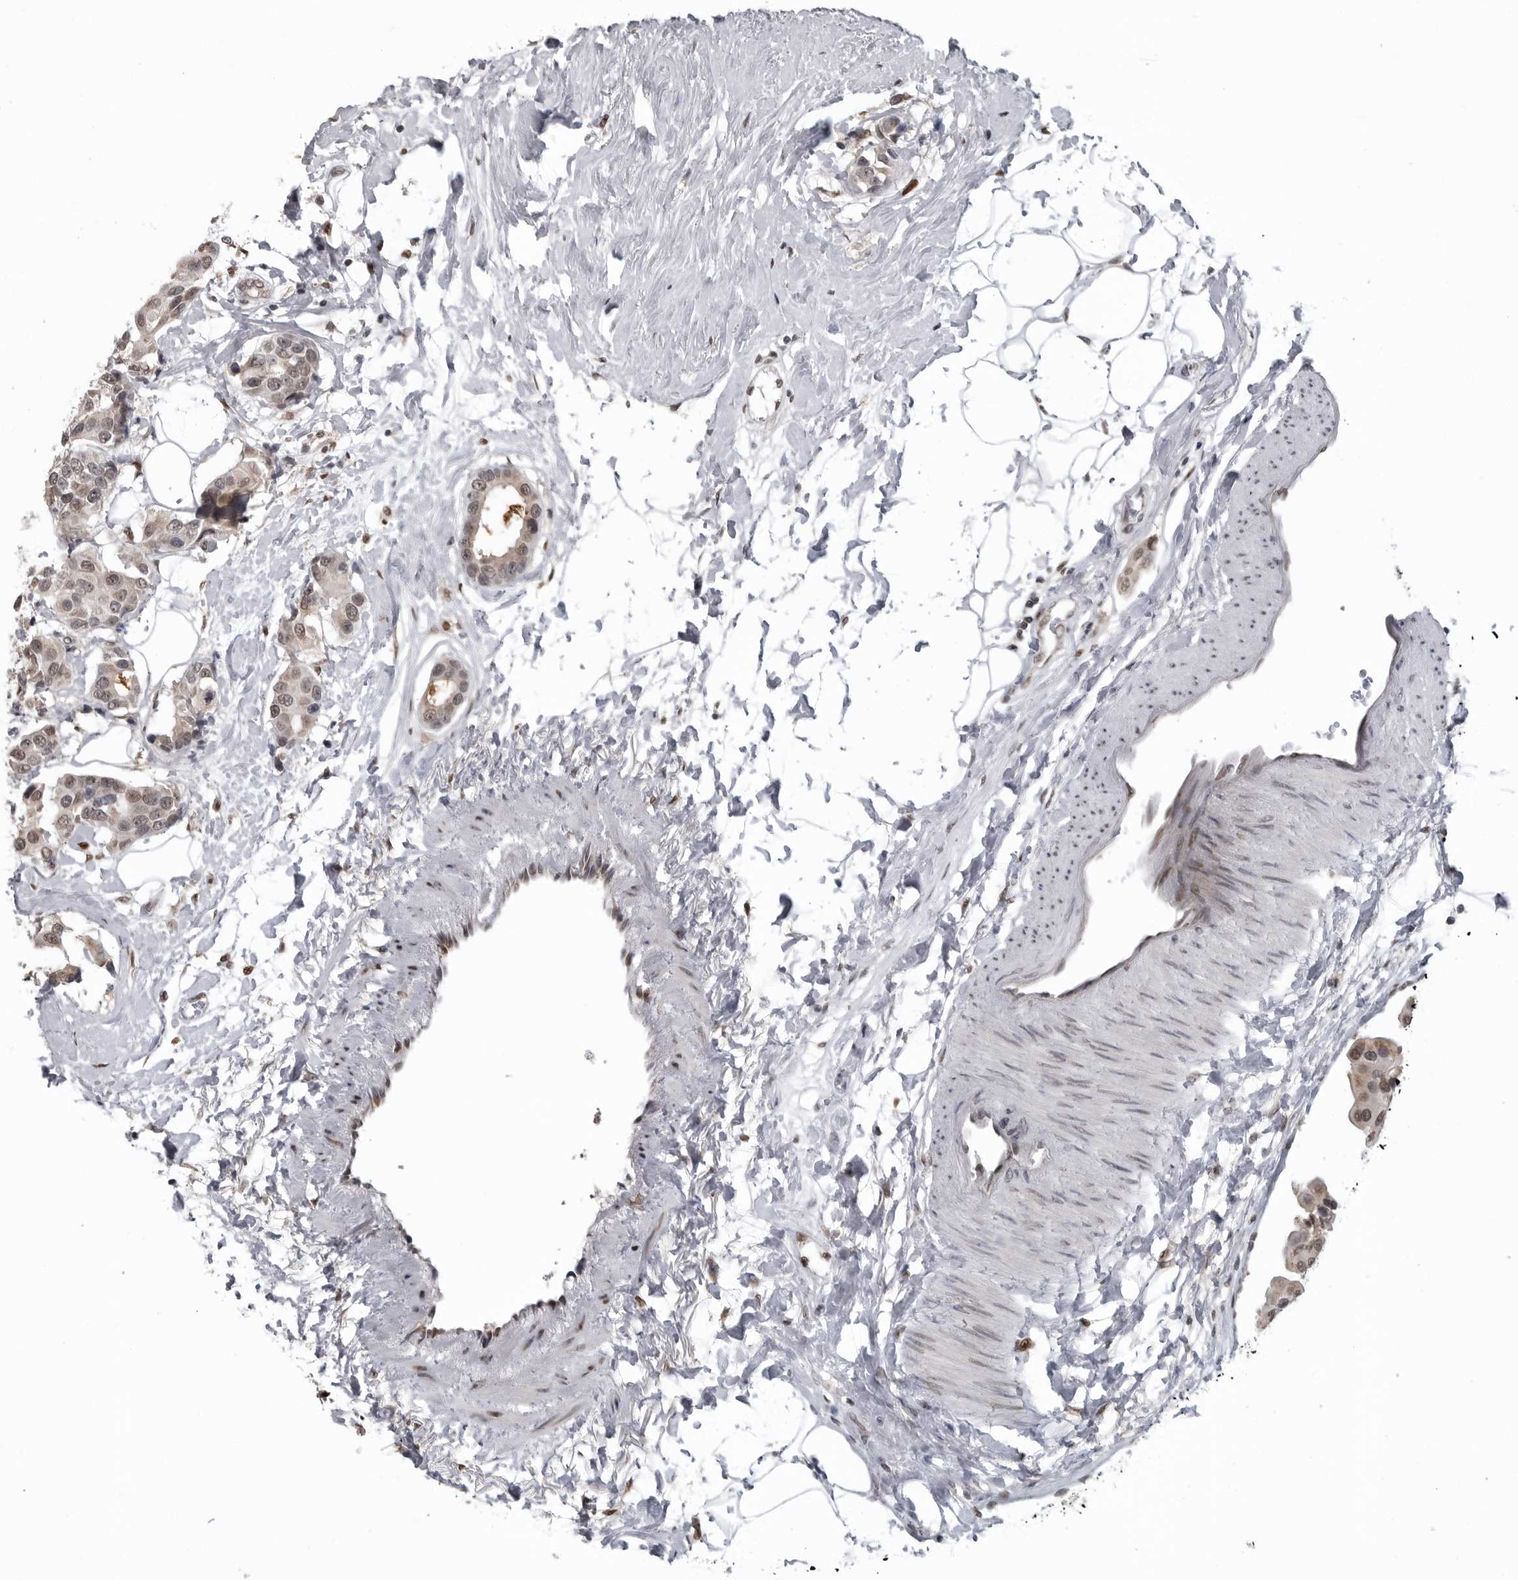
{"staining": {"intensity": "weak", "quantity": ">75%", "location": "nuclear"}, "tissue": "breast cancer", "cell_type": "Tumor cells", "image_type": "cancer", "snomed": [{"axis": "morphology", "description": "Normal tissue, NOS"}, {"axis": "morphology", "description": "Duct carcinoma"}, {"axis": "topography", "description": "Breast"}], "caption": "Human breast cancer stained with a protein marker demonstrates weak staining in tumor cells.", "gene": "C8orf58", "patient": {"sex": "female", "age": 39}}